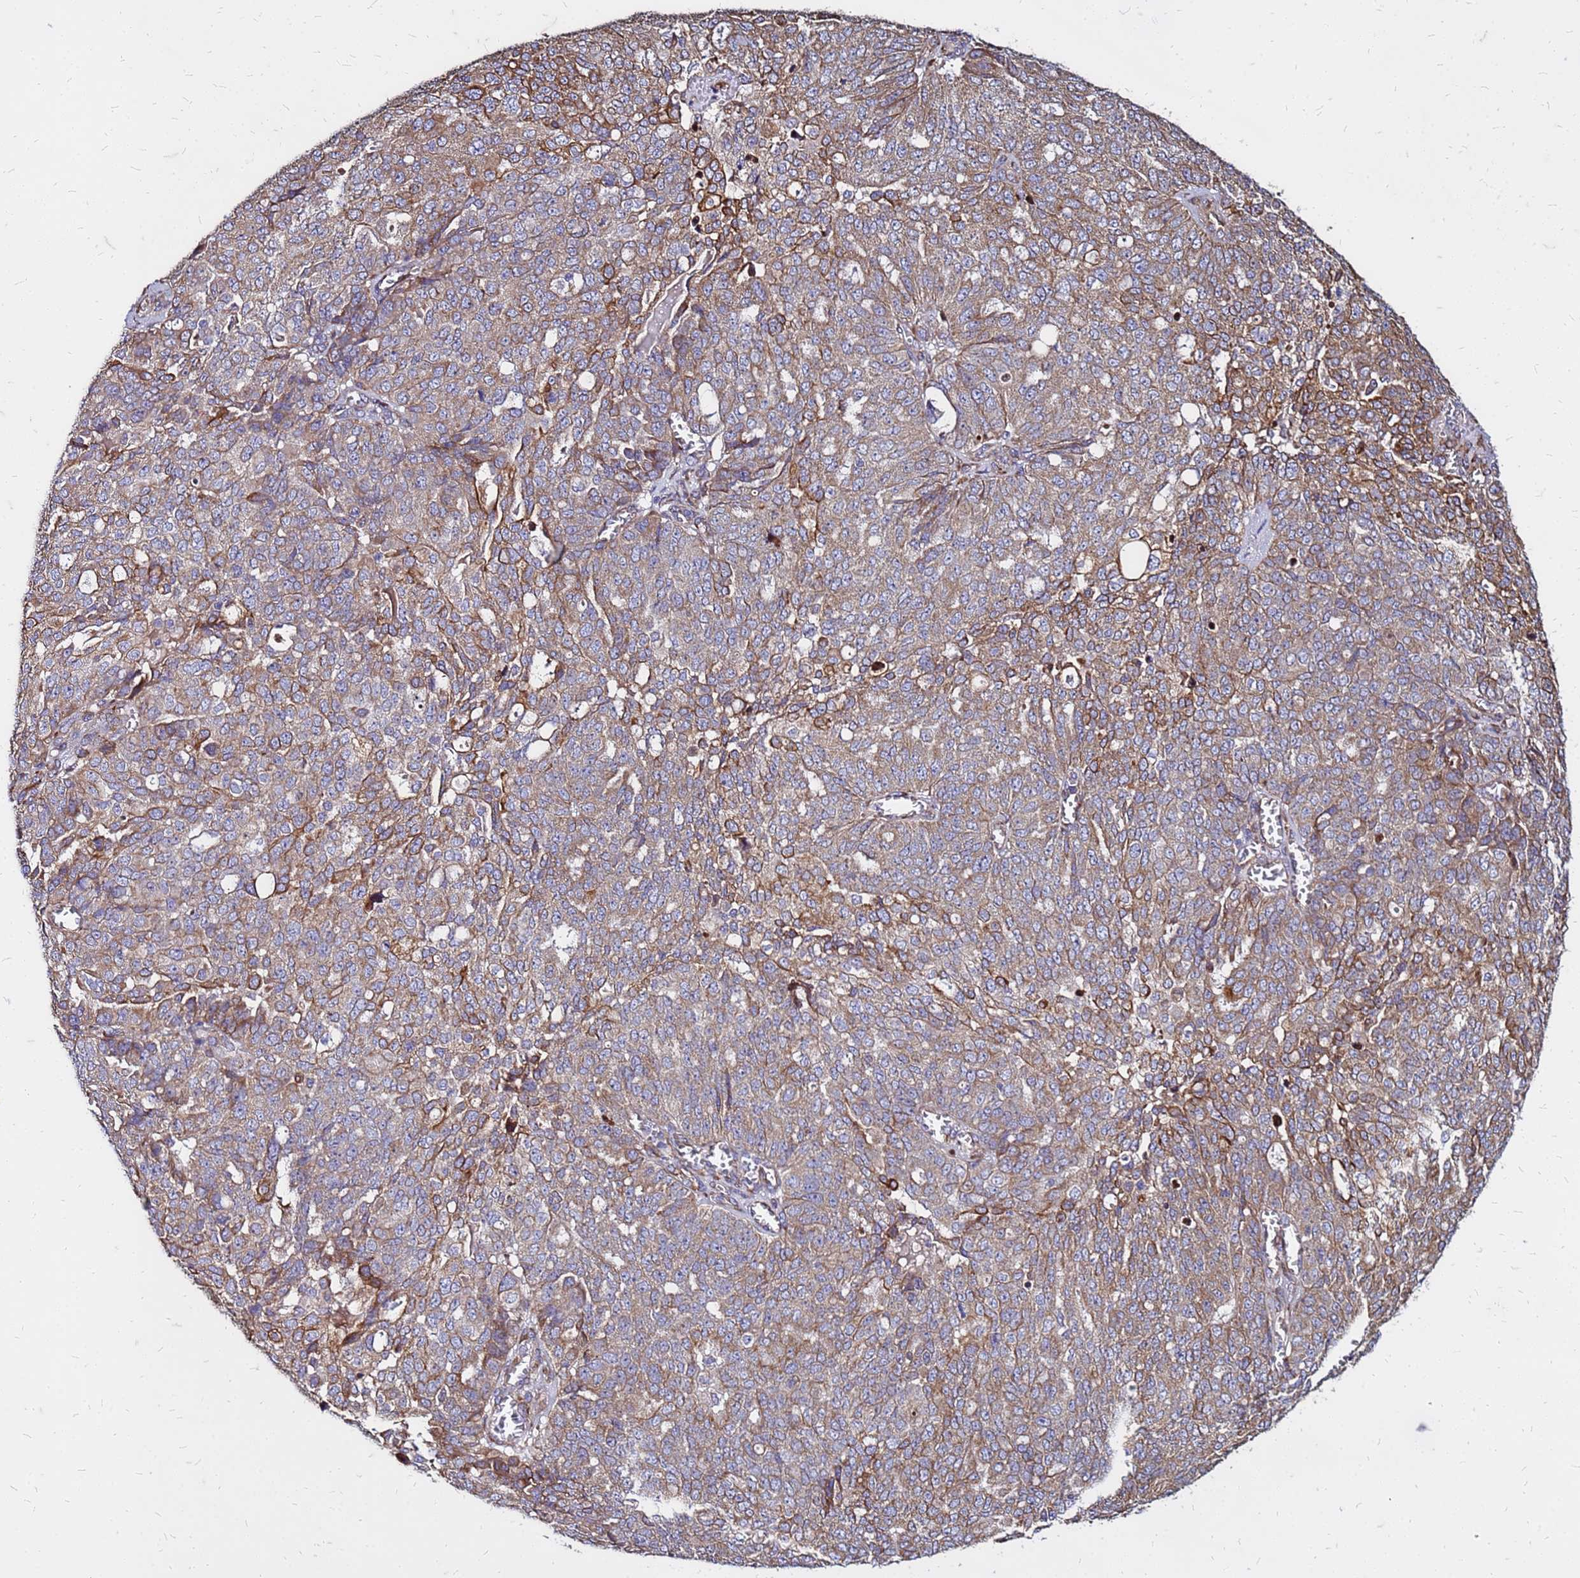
{"staining": {"intensity": "moderate", "quantity": "25%-75%", "location": "cytoplasmic/membranous"}, "tissue": "ovarian cancer", "cell_type": "Tumor cells", "image_type": "cancer", "snomed": [{"axis": "morphology", "description": "Cystadenocarcinoma, serous, NOS"}, {"axis": "topography", "description": "Soft tissue"}, {"axis": "topography", "description": "Ovary"}], "caption": "Human serous cystadenocarcinoma (ovarian) stained with a brown dye shows moderate cytoplasmic/membranous positive staining in about 25%-75% of tumor cells.", "gene": "VMO1", "patient": {"sex": "female", "age": 57}}